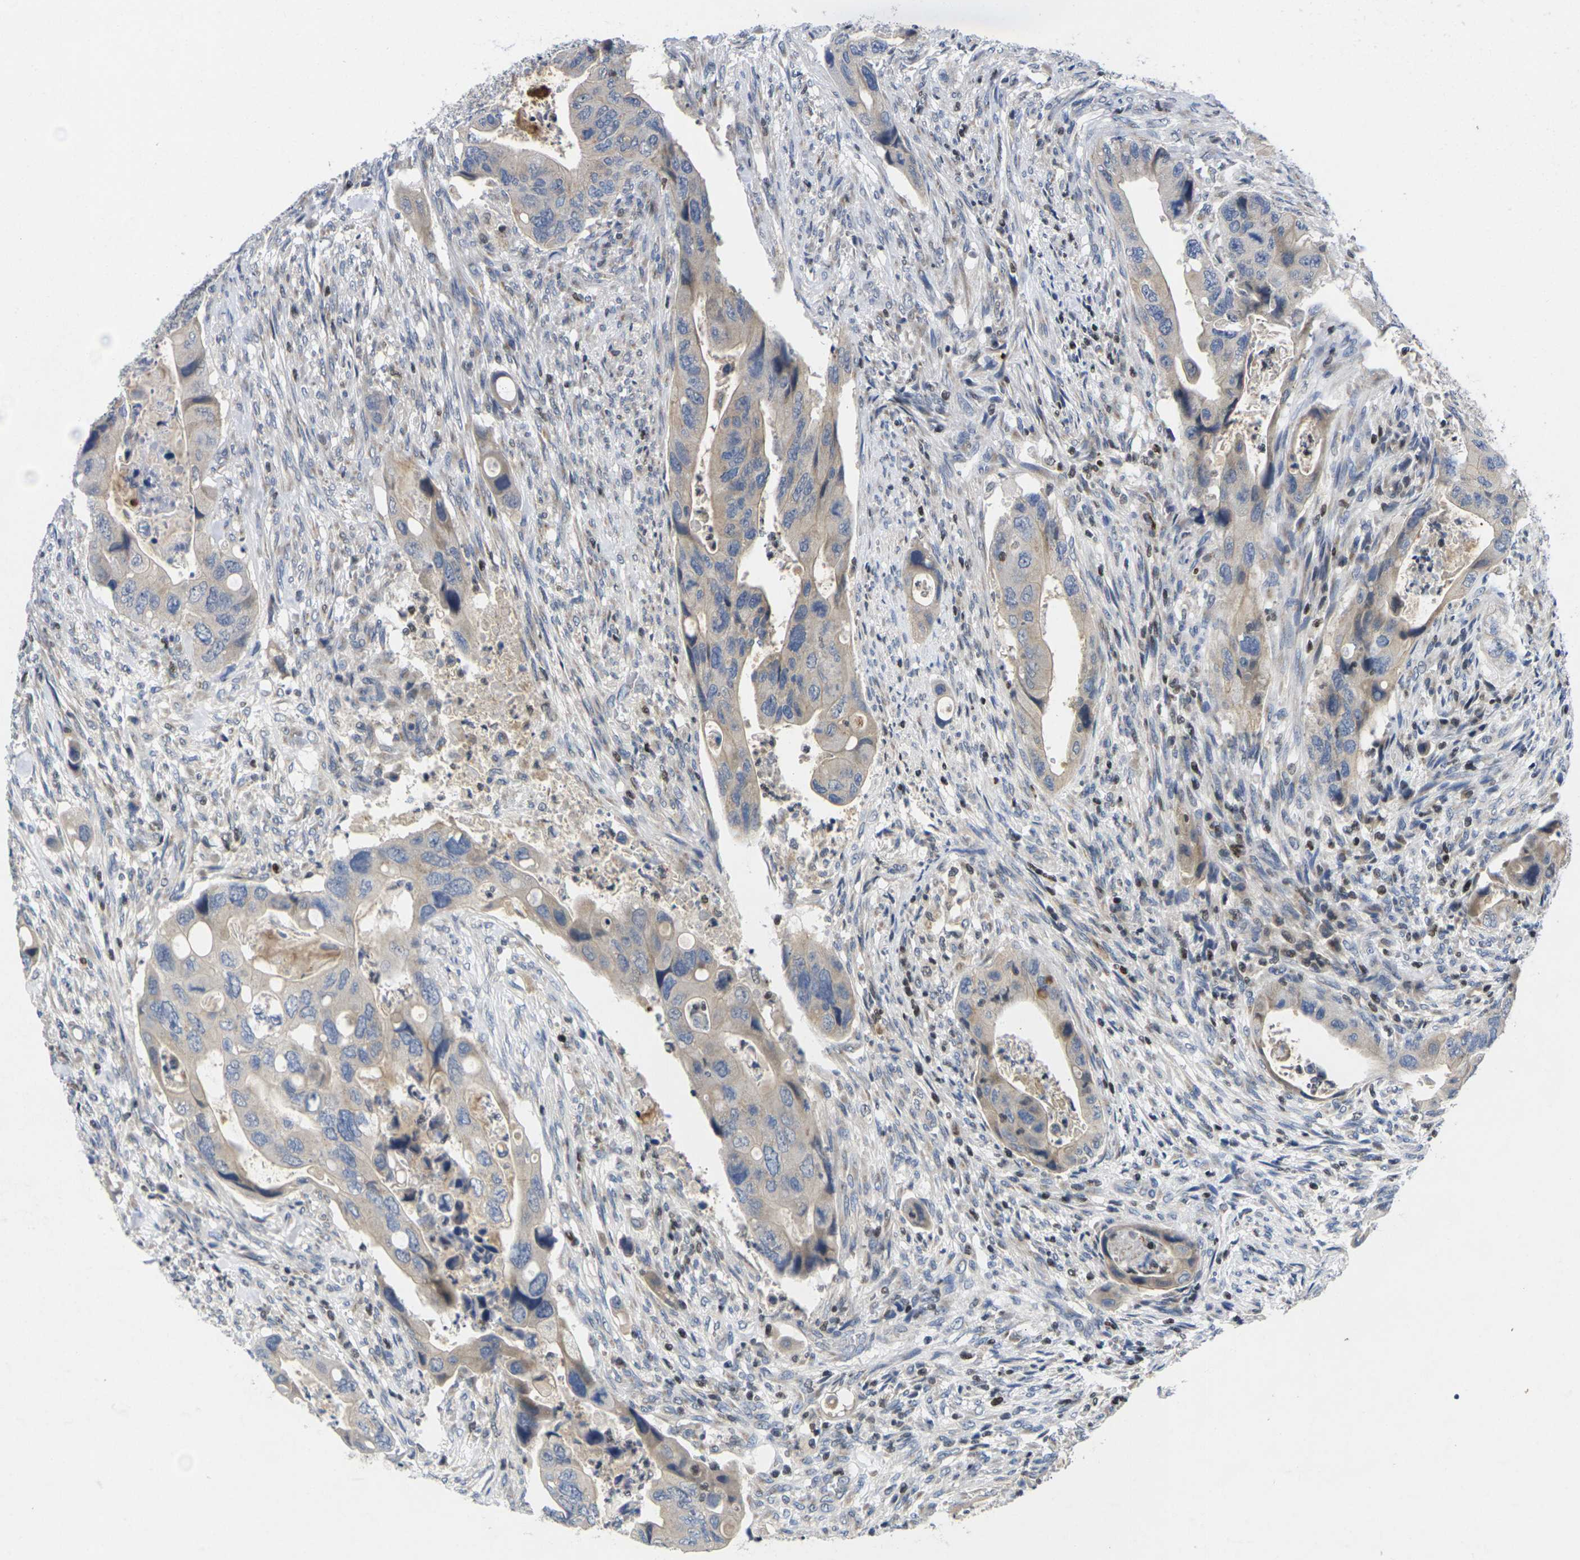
{"staining": {"intensity": "weak", "quantity": "25%-75%", "location": "cytoplasmic/membranous"}, "tissue": "colorectal cancer", "cell_type": "Tumor cells", "image_type": "cancer", "snomed": [{"axis": "morphology", "description": "Adenocarcinoma, NOS"}, {"axis": "topography", "description": "Rectum"}], "caption": "Immunohistochemical staining of colorectal adenocarcinoma displays low levels of weak cytoplasmic/membranous positivity in about 25%-75% of tumor cells. (Brightfield microscopy of DAB IHC at high magnification).", "gene": "IKZF1", "patient": {"sex": "female", "age": 57}}